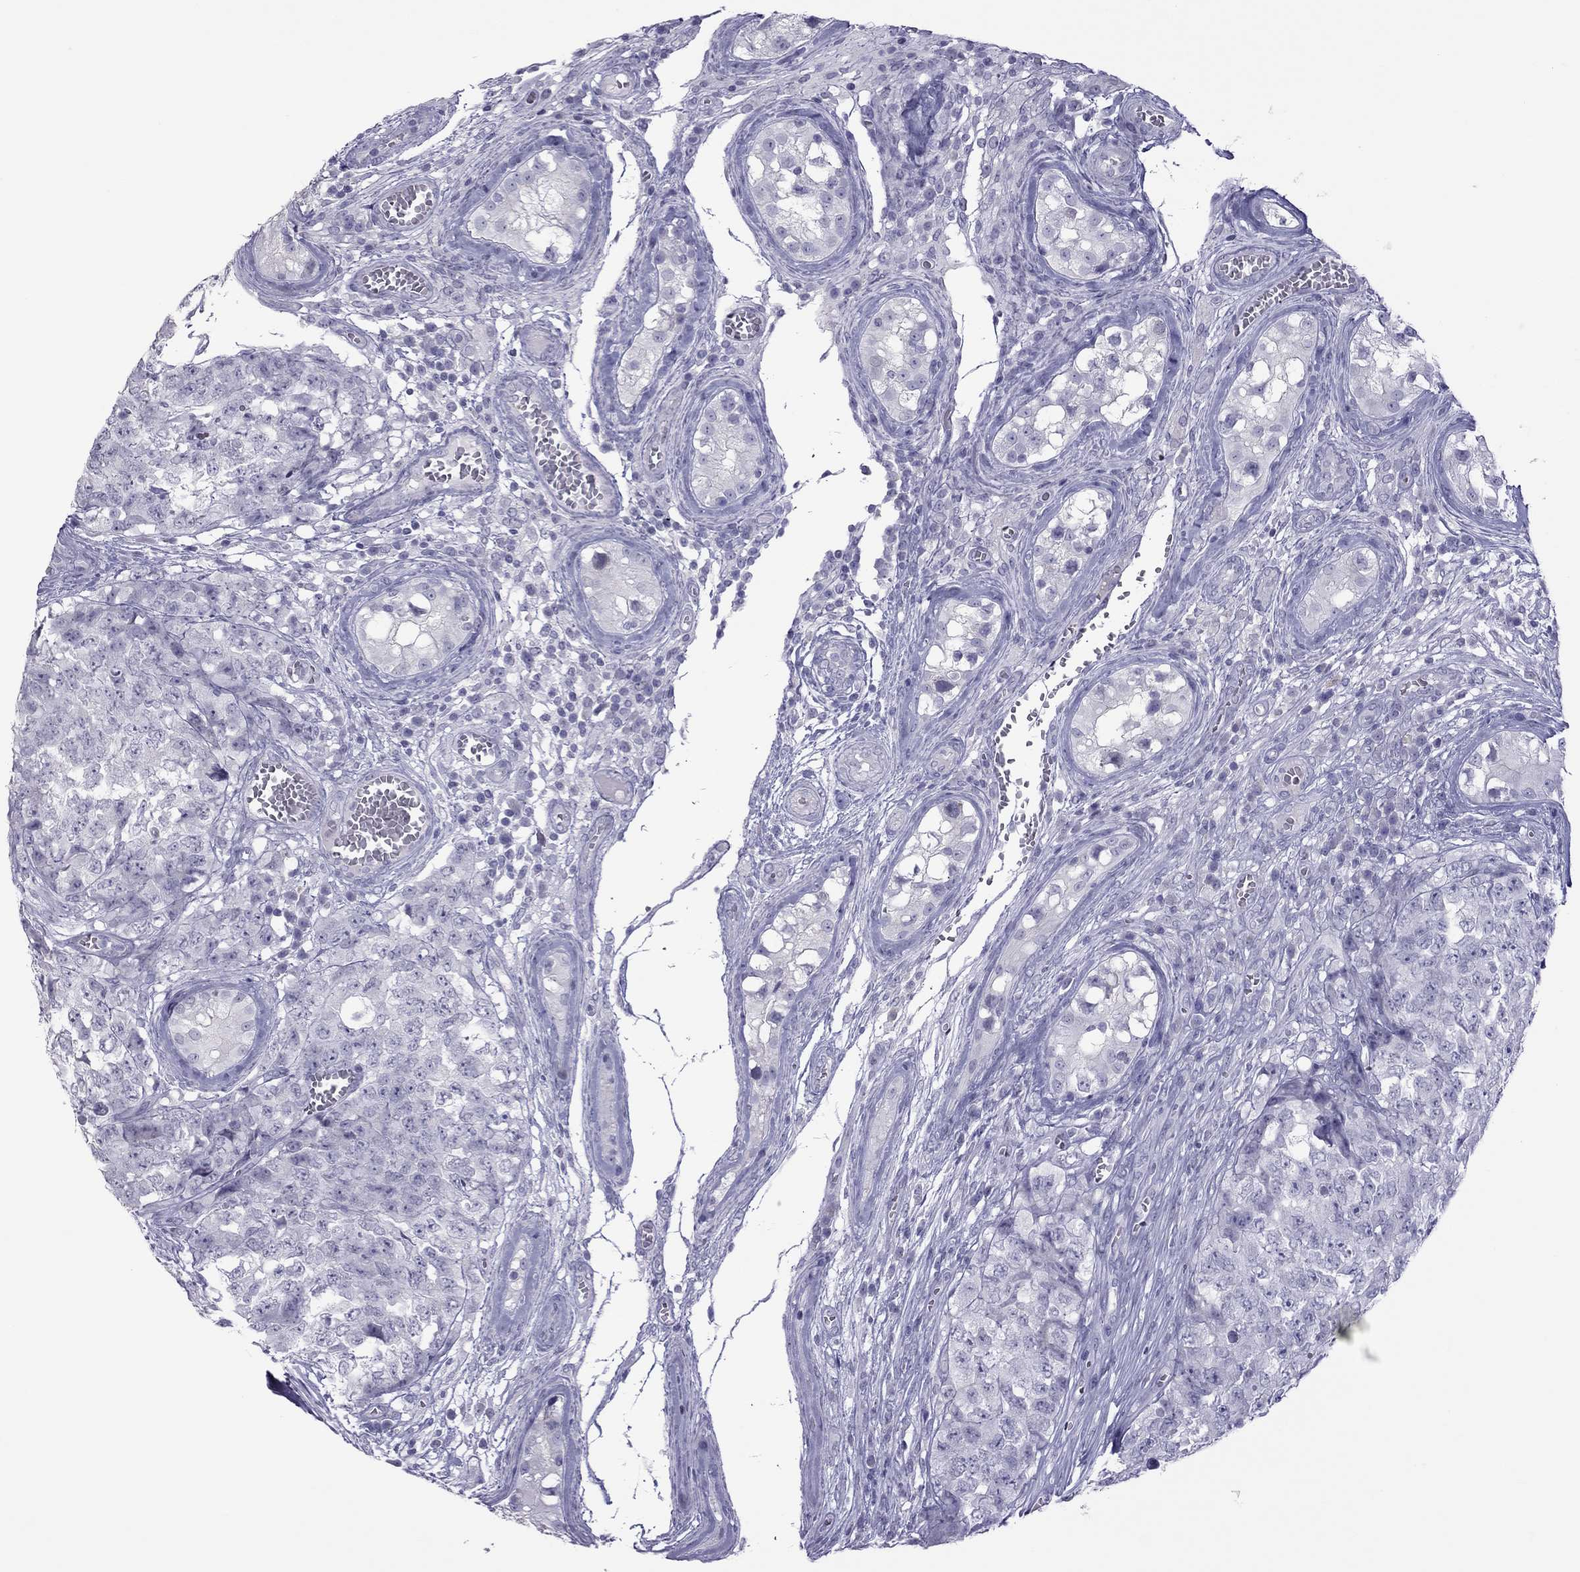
{"staining": {"intensity": "negative", "quantity": "none", "location": "none"}, "tissue": "testis cancer", "cell_type": "Tumor cells", "image_type": "cancer", "snomed": [{"axis": "morphology", "description": "Carcinoma, Embryonal, NOS"}, {"axis": "topography", "description": "Testis"}], "caption": "DAB immunohistochemical staining of testis embryonal carcinoma reveals no significant staining in tumor cells. (Brightfield microscopy of DAB (3,3'-diaminobenzidine) immunohistochemistry (IHC) at high magnification).", "gene": "TEX14", "patient": {"sex": "male", "age": 23}}